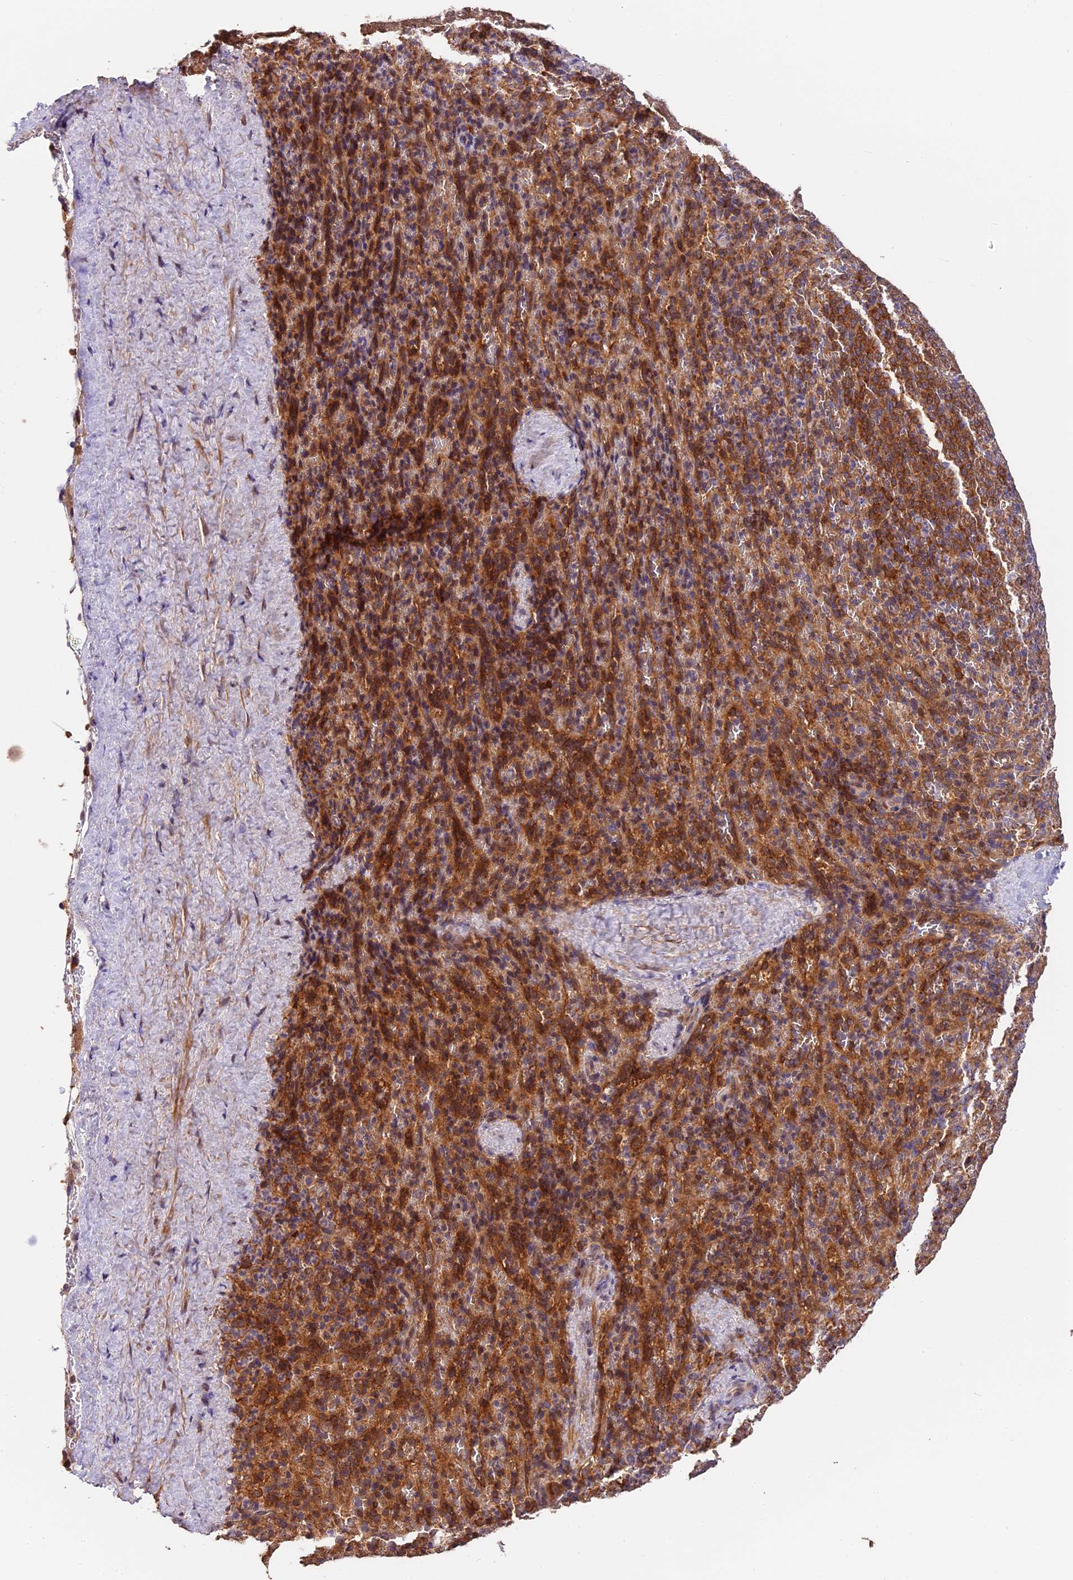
{"staining": {"intensity": "moderate", "quantity": "<25%", "location": "cytoplasmic/membranous"}, "tissue": "spleen", "cell_type": "Cells in red pulp", "image_type": "normal", "snomed": [{"axis": "morphology", "description": "Normal tissue, NOS"}, {"axis": "topography", "description": "Spleen"}], "caption": "Spleen stained with IHC exhibits moderate cytoplasmic/membranous positivity in about <25% of cells in red pulp.", "gene": "ARHGAP17", "patient": {"sex": "female", "age": 21}}